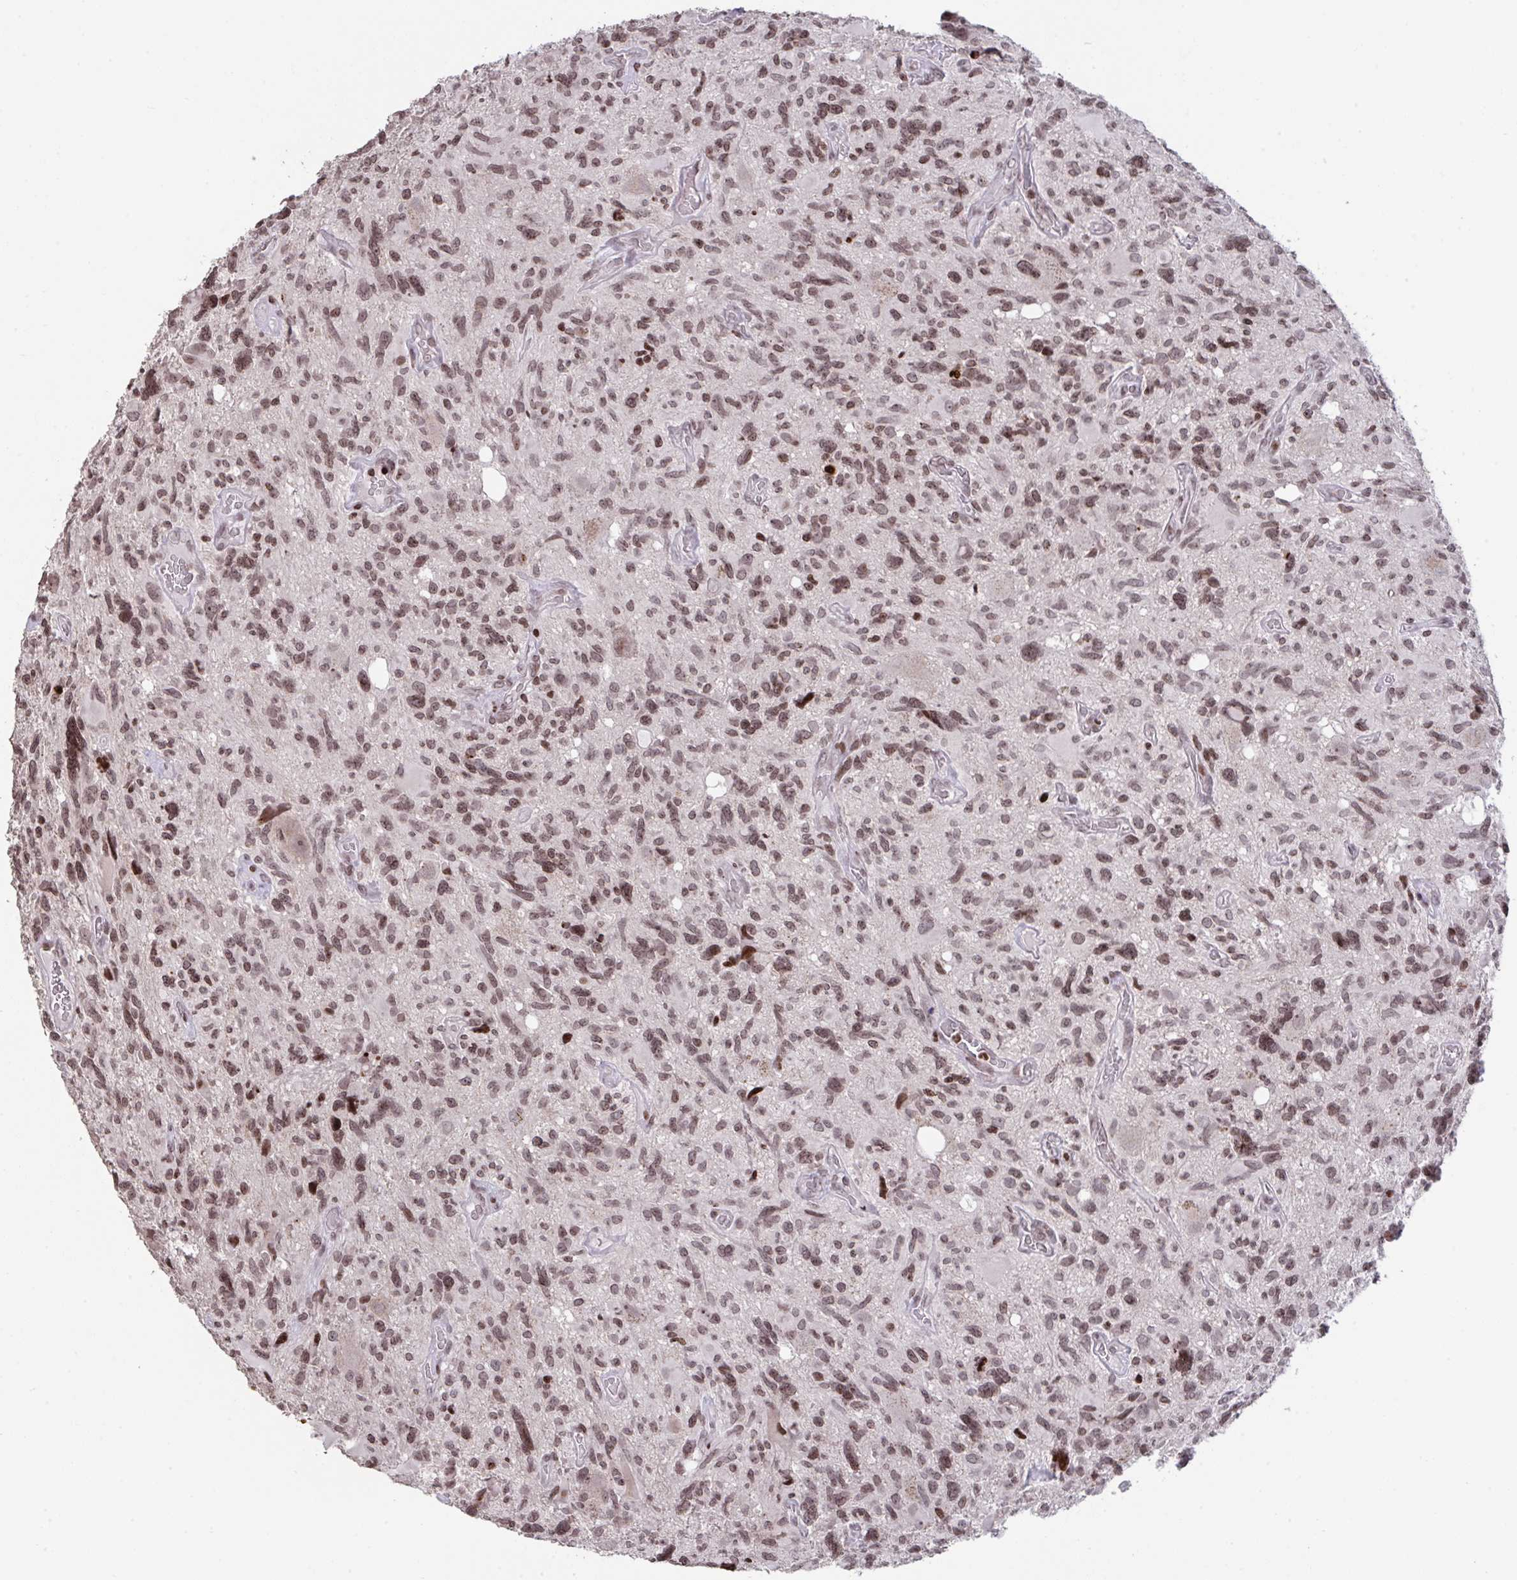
{"staining": {"intensity": "moderate", "quantity": ">75%", "location": "nuclear"}, "tissue": "glioma", "cell_type": "Tumor cells", "image_type": "cancer", "snomed": [{"axis": "morphology", "description": "Glioma, malignant, High grade"}, {"axis": "topography", "description": "Brain"}], "caption": "IHC of malignant glioma (high-grade) shows medium levels of moderate nuclear expression in about >75% of tumor cells.", "gene": "NIP7", "patient": {"sex": "male", "age": 49}}